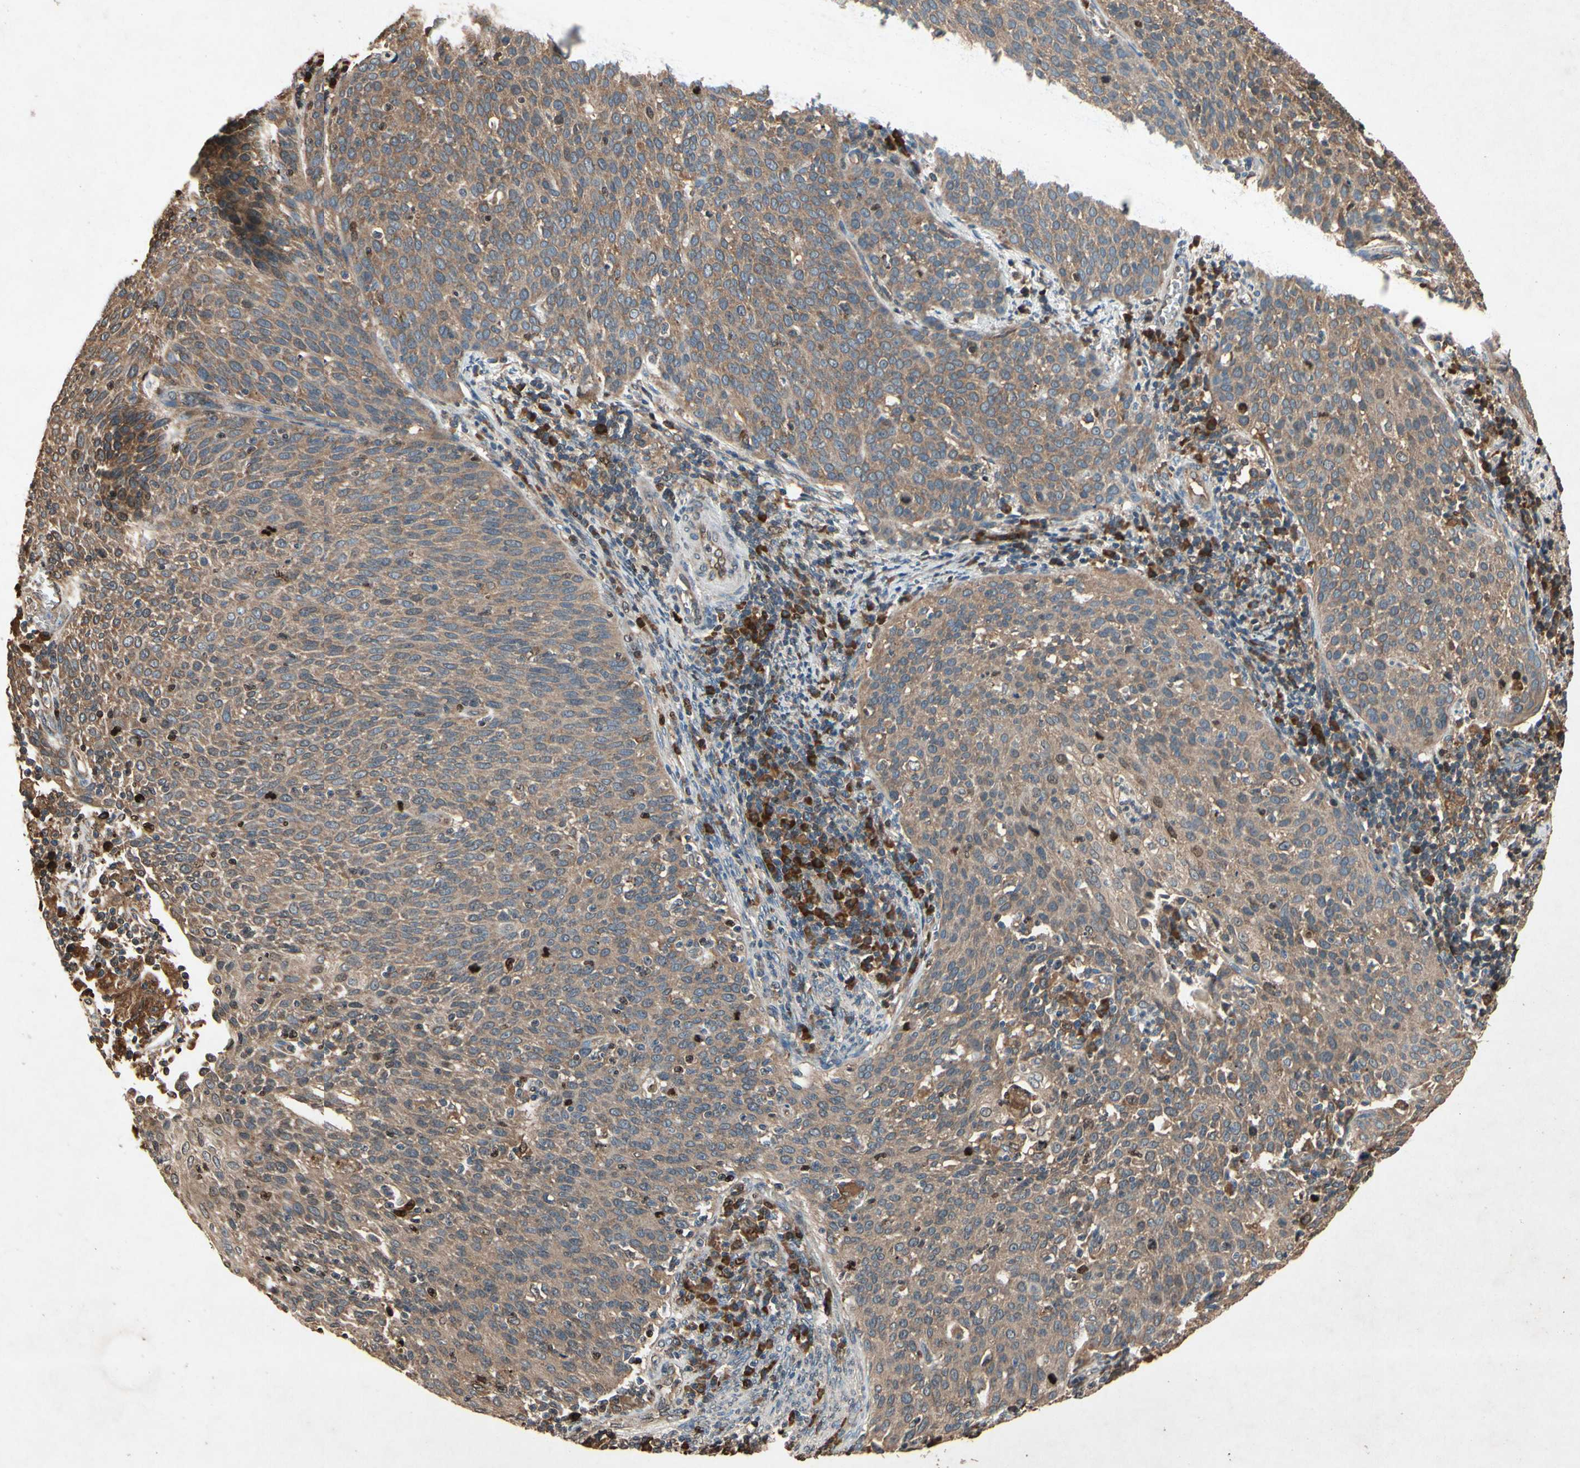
{"staining": {"intensity": "moderate", "quantity": ">75%", "location": "cytoplasmic/membranous"}, "tissue": "cervical cancer", "cell_type": "Tumor cells", "image_type": "cancer", "snomed": [{"axis": "morphology", "description": "Squamous cell carcinoma, NOS"}, {"axis": "topography", "description": "Cervix"}], "caption": "This is an image of IHC staining of squamous cell carcinoma (cervical), which shows moderate positivity in the cytoplasmic/membranous of tumor cells.", "gene": "PRDX4", "patient": {"sex": "female", "age": 38}}